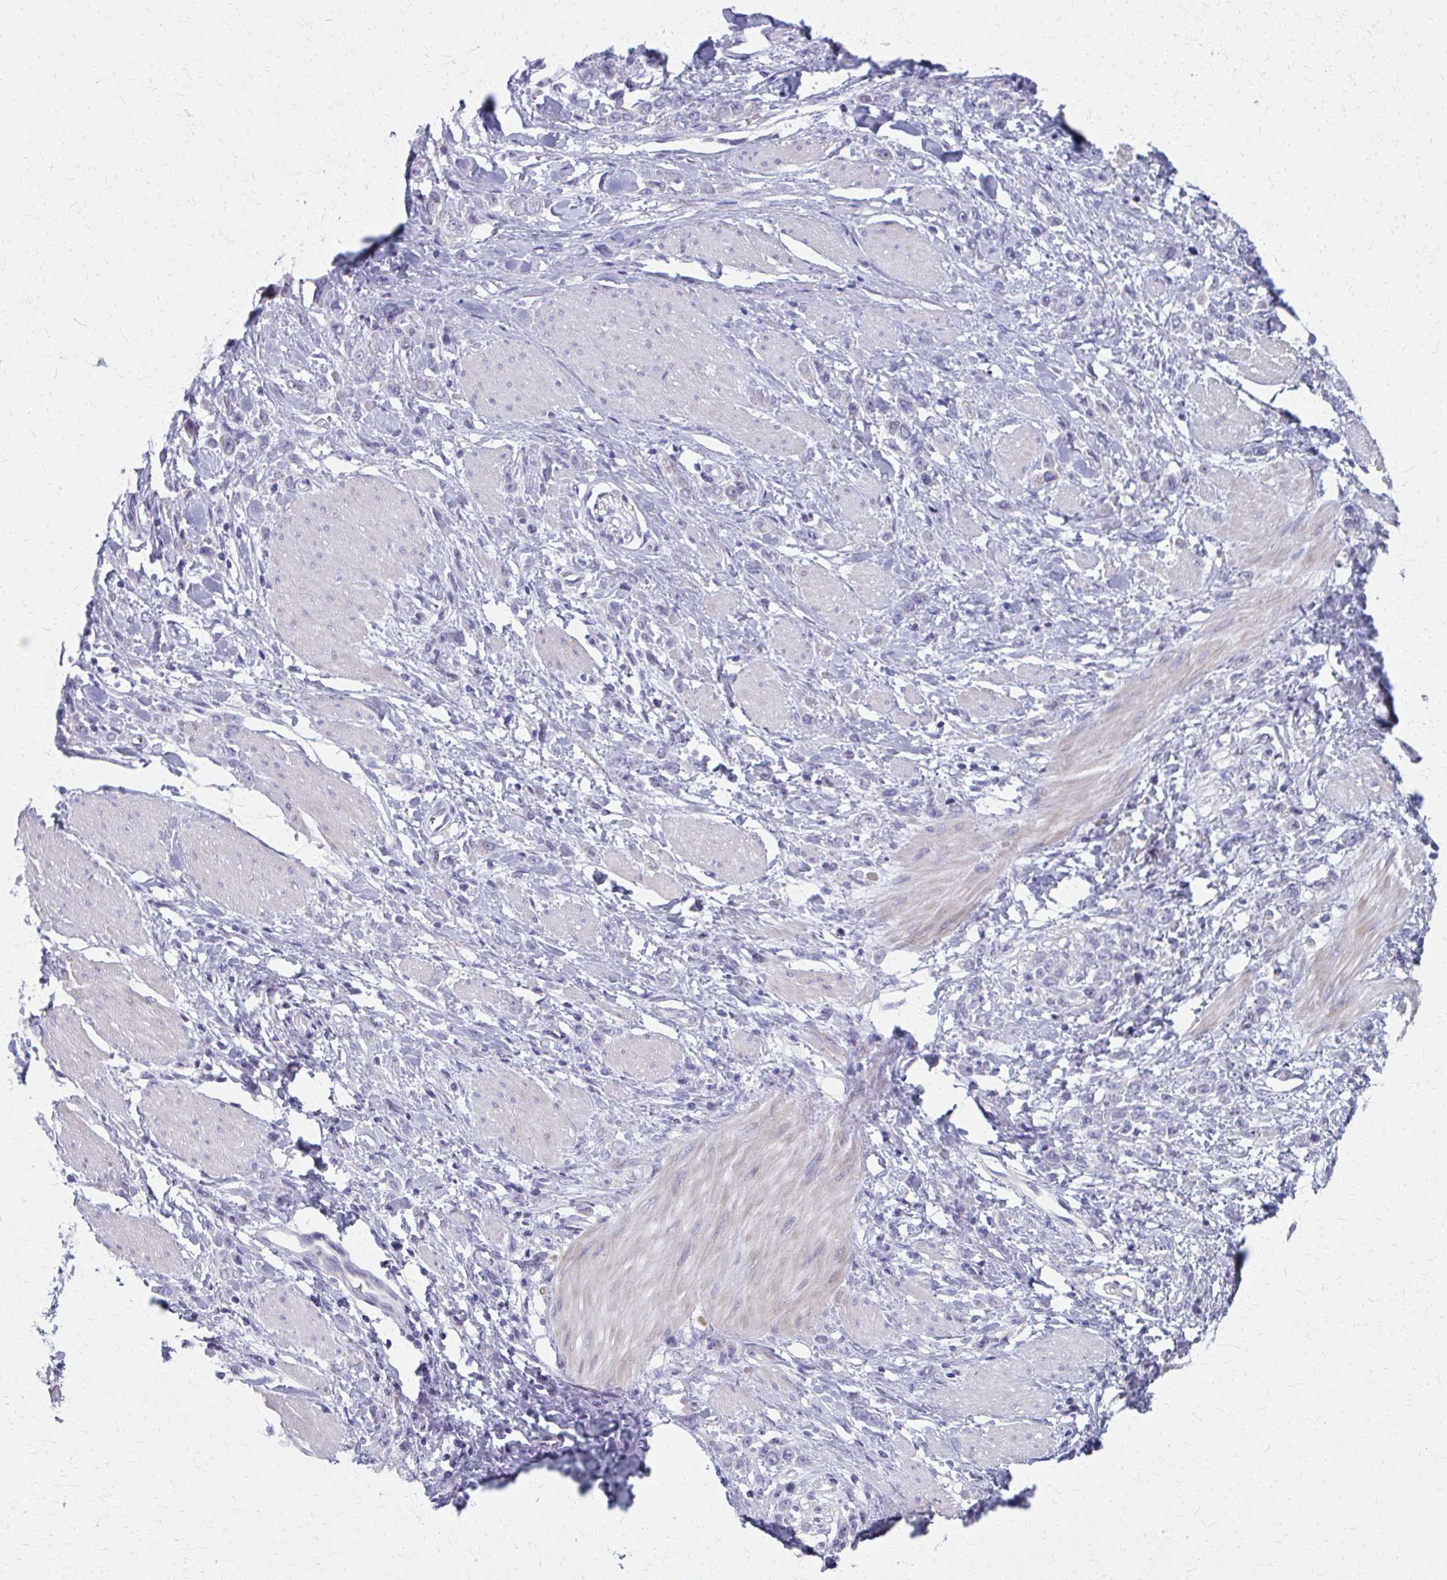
{"staining": {"intensity": "negative", "quantity": "none", "location": "none"}, "tissue": "stomach cancer", "cell_type": "Tumor cells", "image_type": "cancer", "snomed": [{"axis": "morphology", "description": "Adenocarcinoma, NOS"}, {"axis": "topography", "description": "Stomach"}], "caption": "Micrograph shows no protein expression in tumor cells of stomach cancer tissue.", "gene": "MS4A2", "patient": {"sex": "male", "age": 47}}